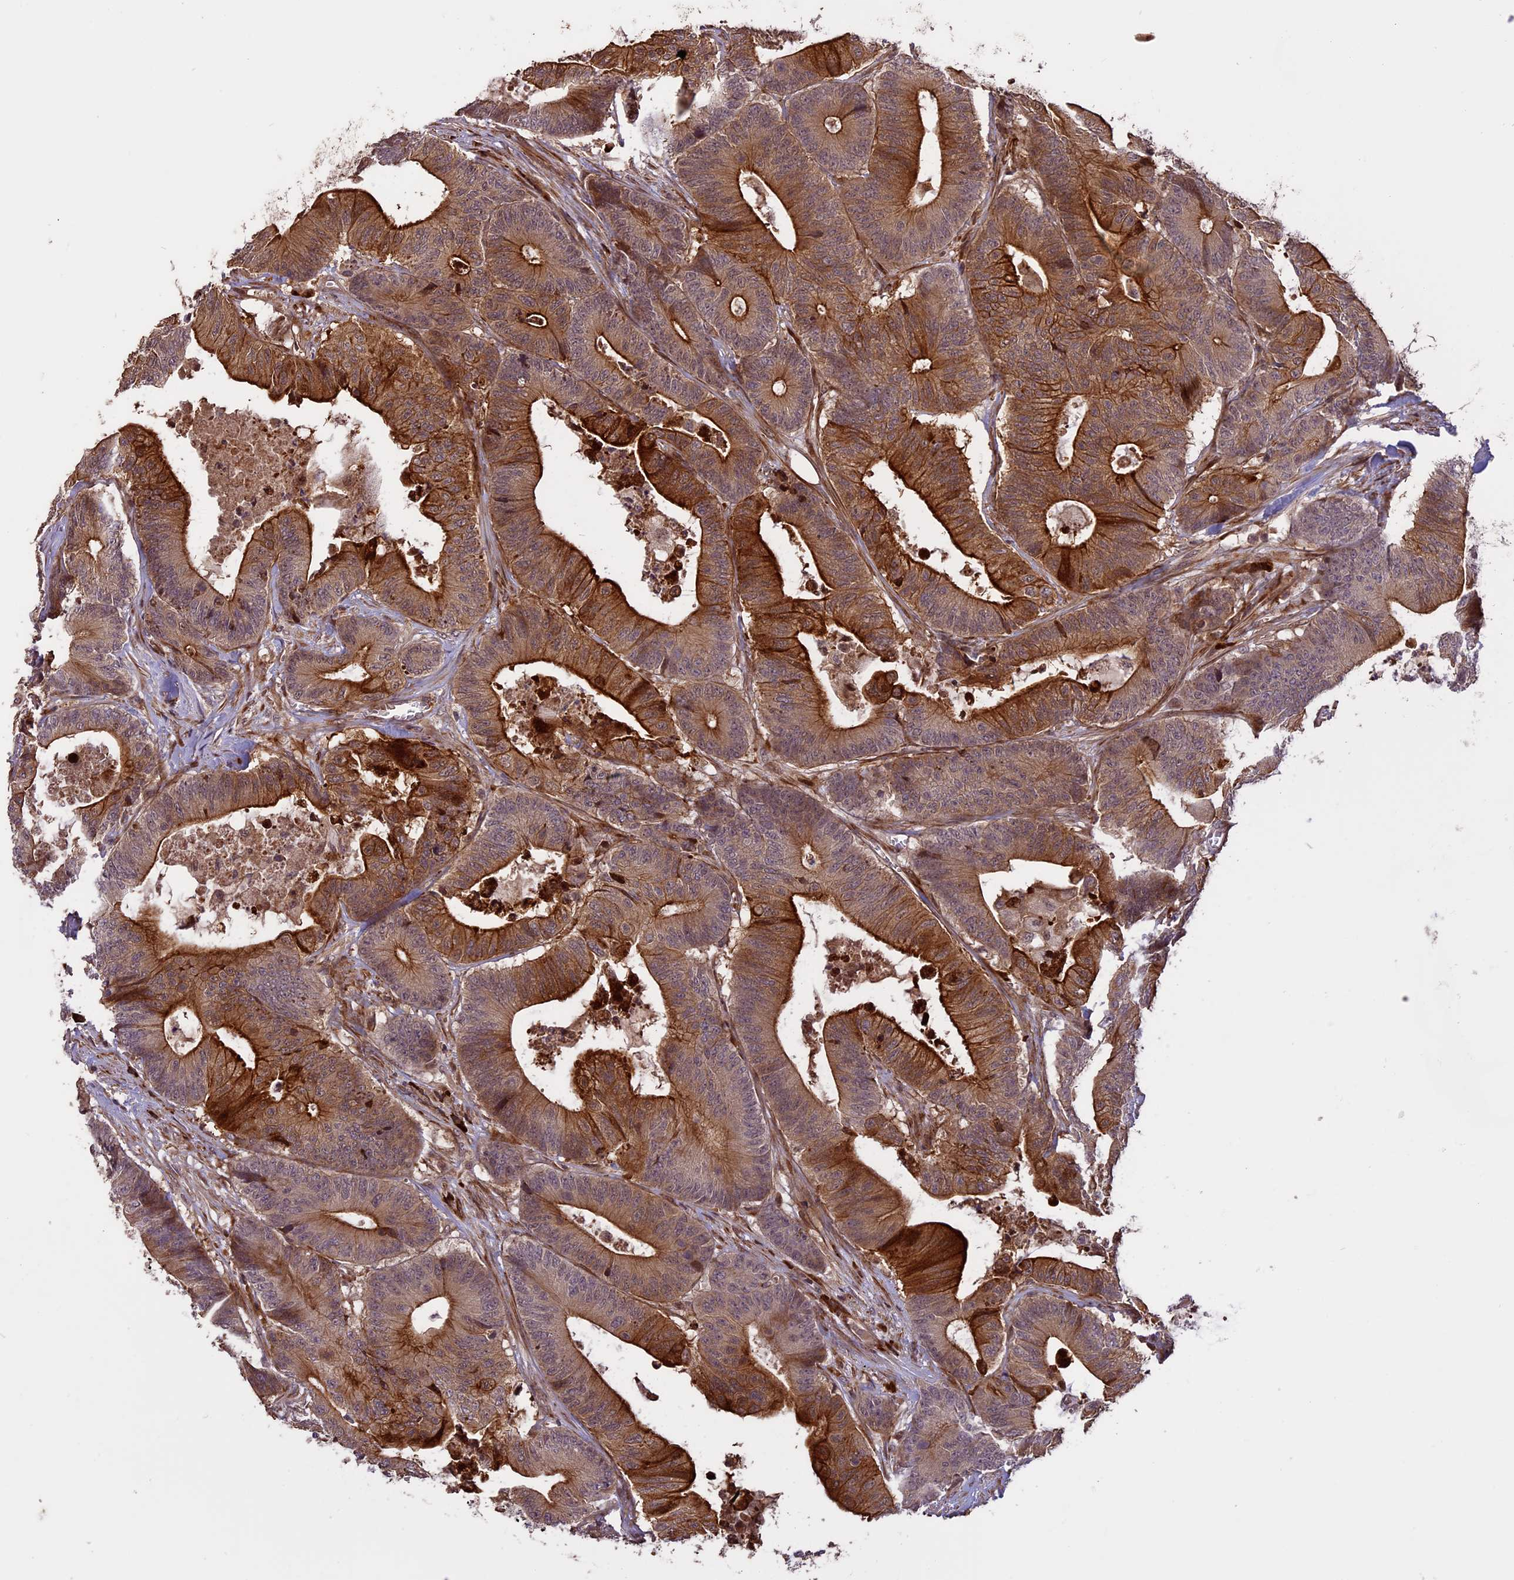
{"staining": {"intensity": "strong", "quantity": ">75%", "location": "cytoplasmic/membranous"}, "tissue": "colorectal cancer", "cell_type": "Tumor cells", "image_type": "cancer", "snomed": [{"axis": "morphology", "description": "Adenocarcinoma, NOS"}, {"axis": "topography", "description": "Colon"}], "caption": "Strong cytoplasmic/membranous protein positivity is present in approximately >75% of tumor cells in colorectal adenocarcinoma. (DAB (3,3'-diaminobenzidine) IHC, brown staining for protein, blue staining for nuclei).", "gene": "ENHO", "patient": {"sex": "female", "age": 84}}